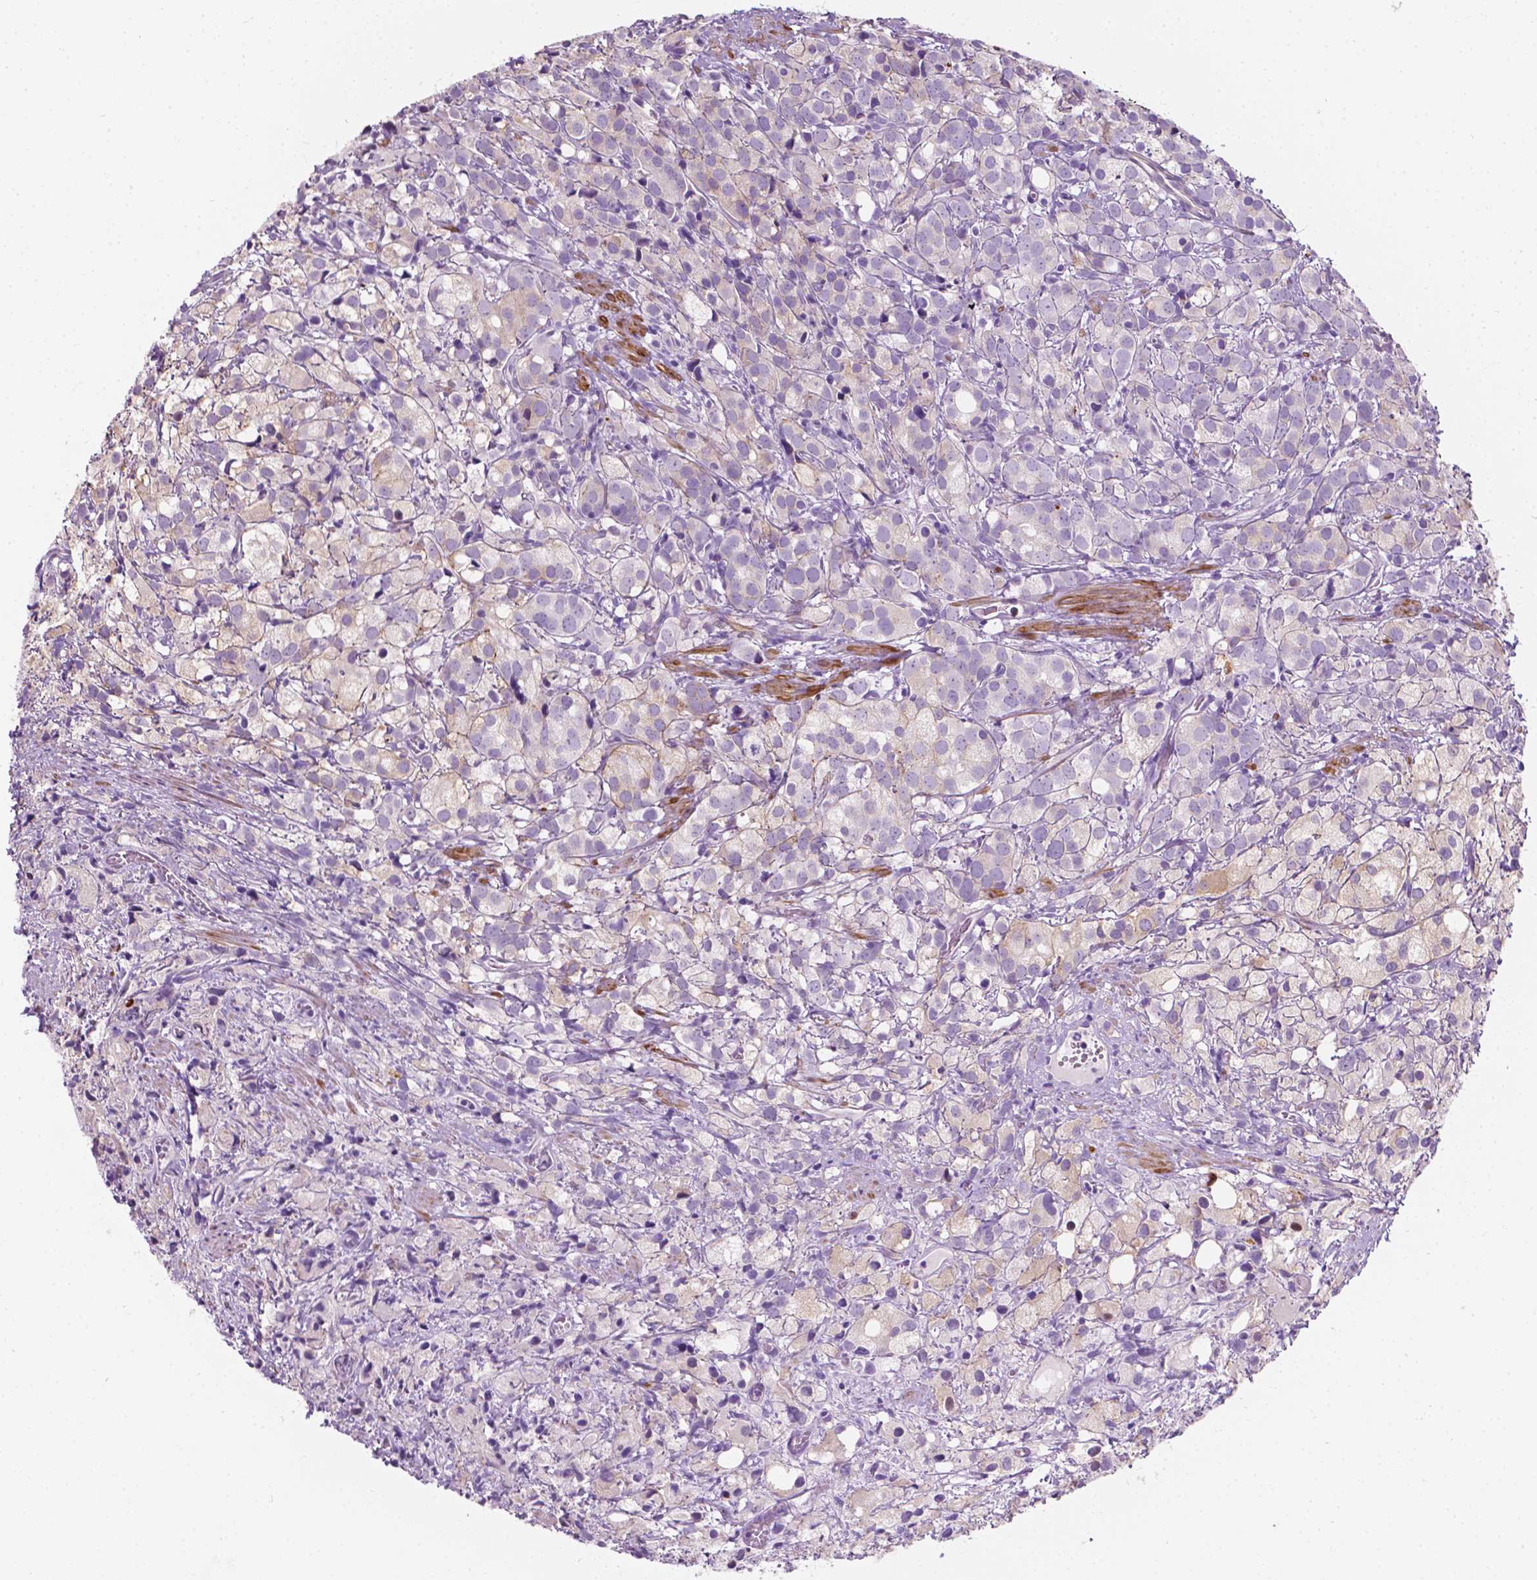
{"staining": {"intensity": "weak", "quantity": "<25%", "location": "cytoplasmic/membranous"}, "tissue": "prostate cancer", "cell_type": "Tumor cells", "image_type": "cancer", "snomed": [{"axis": "morphology", "description": "Adenocarcinoma, High grade"}, {"axis": "topography", "description": "Prostate"}], "caption": "Immunohistochemistry (IHC) of prostate high-grade adenocarcinoma exhibits no positivity in tumor cells.", "gene": "NOS1AP", "patient": {"sex": "male", "age": 86}}